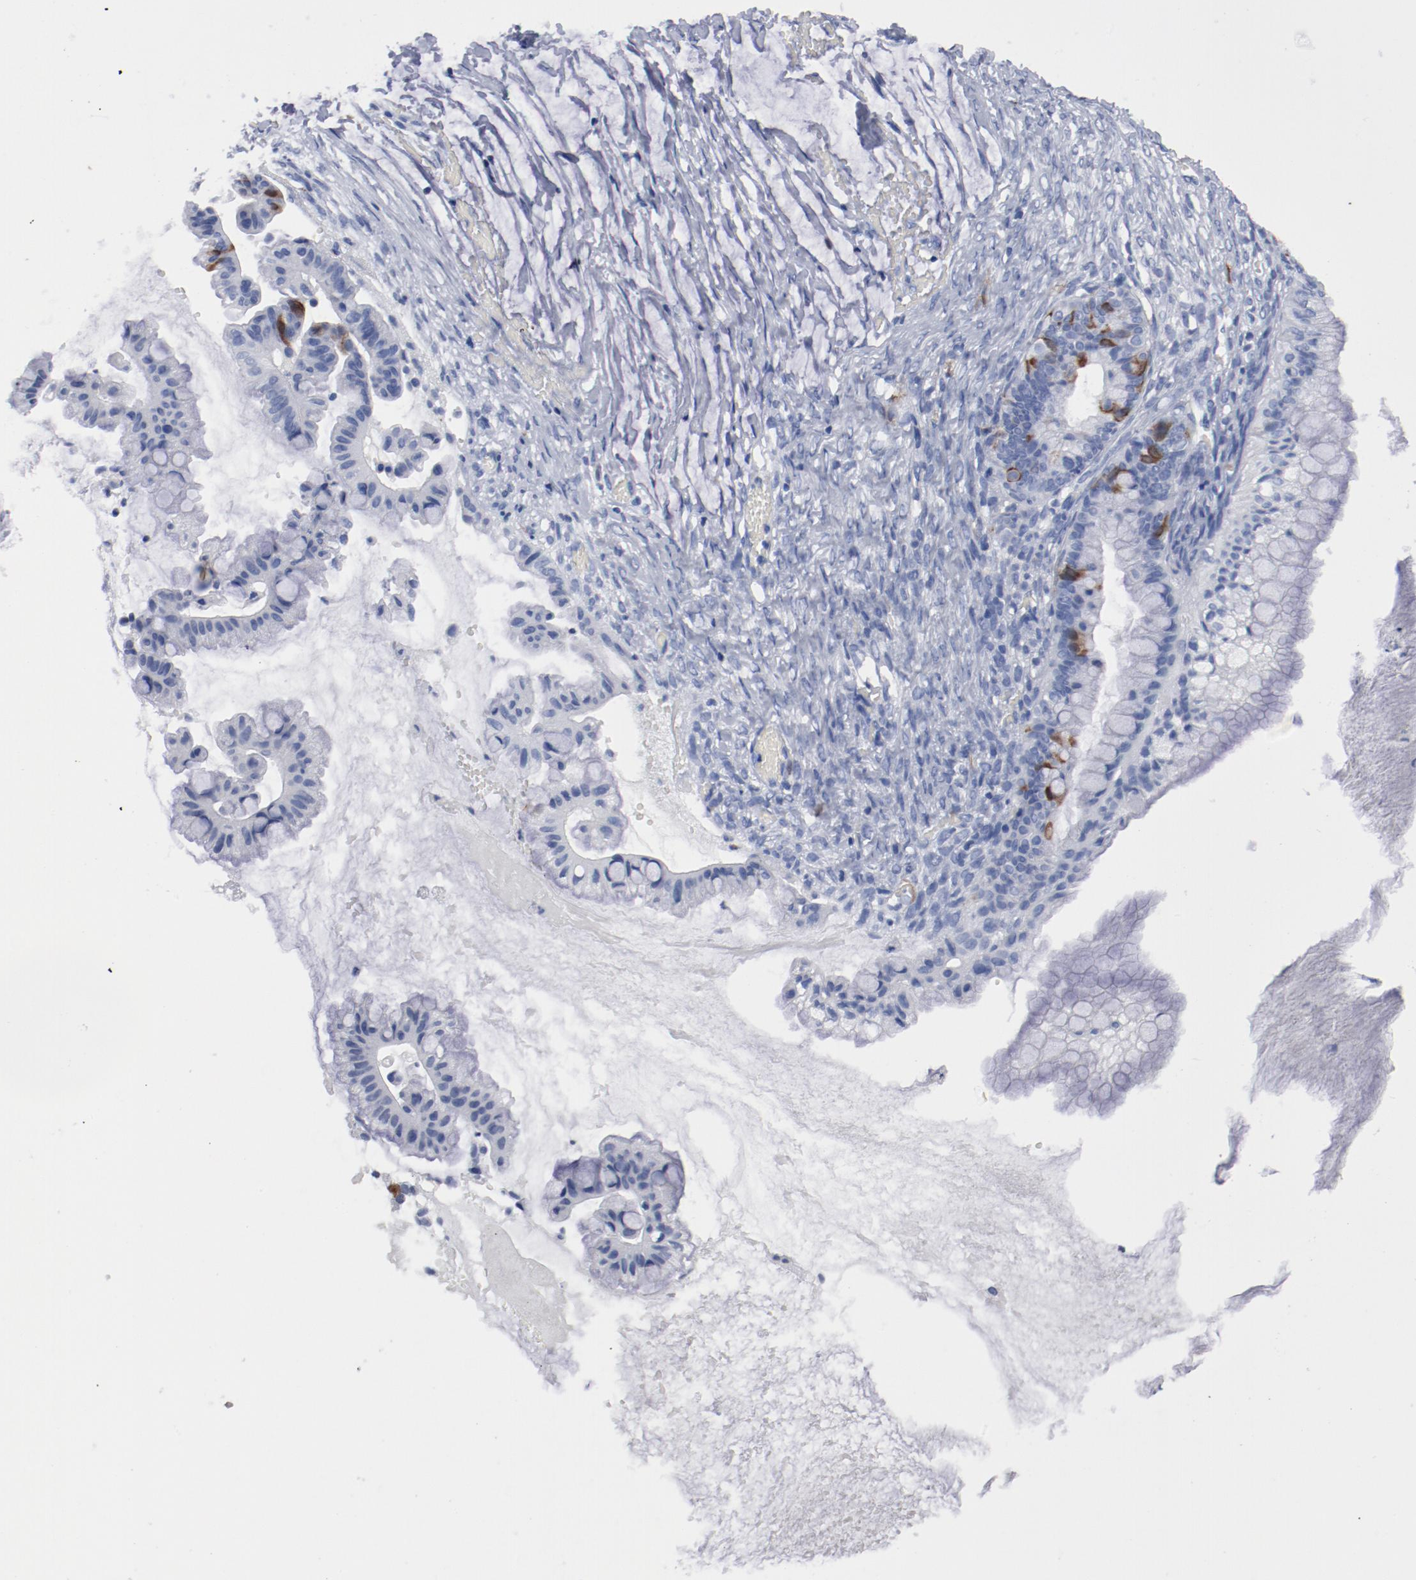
{"staining": {"intensity": "strong", "quantity": "<25%", "location": "cytoplasmic/membranous,nuclear"}, "tissue": "ovarian cancer", "cell_type": "Tumor cells", "image_type": "cancer", "snomed": [{"axis": "morphology", "description": "Cystadenocarcinoma, mucinous, NOS"}, {"axis": "topography", "description": "Ovary"}], "caption": "Immunohistochemistry photomicrograph of neoplastic tissue: mucinous cystadenocarcinoma (ovarian) stained using immunohistochemistry displays medium levels of strong protein expression localized specifically in the cytoplasmic/membranous and nuclear of tumor cells, appearing as a cytoplasmic/membranous and nuclear brown color.", "gene": "CDC20", "patient": {"sex": "female", "age": 57}}